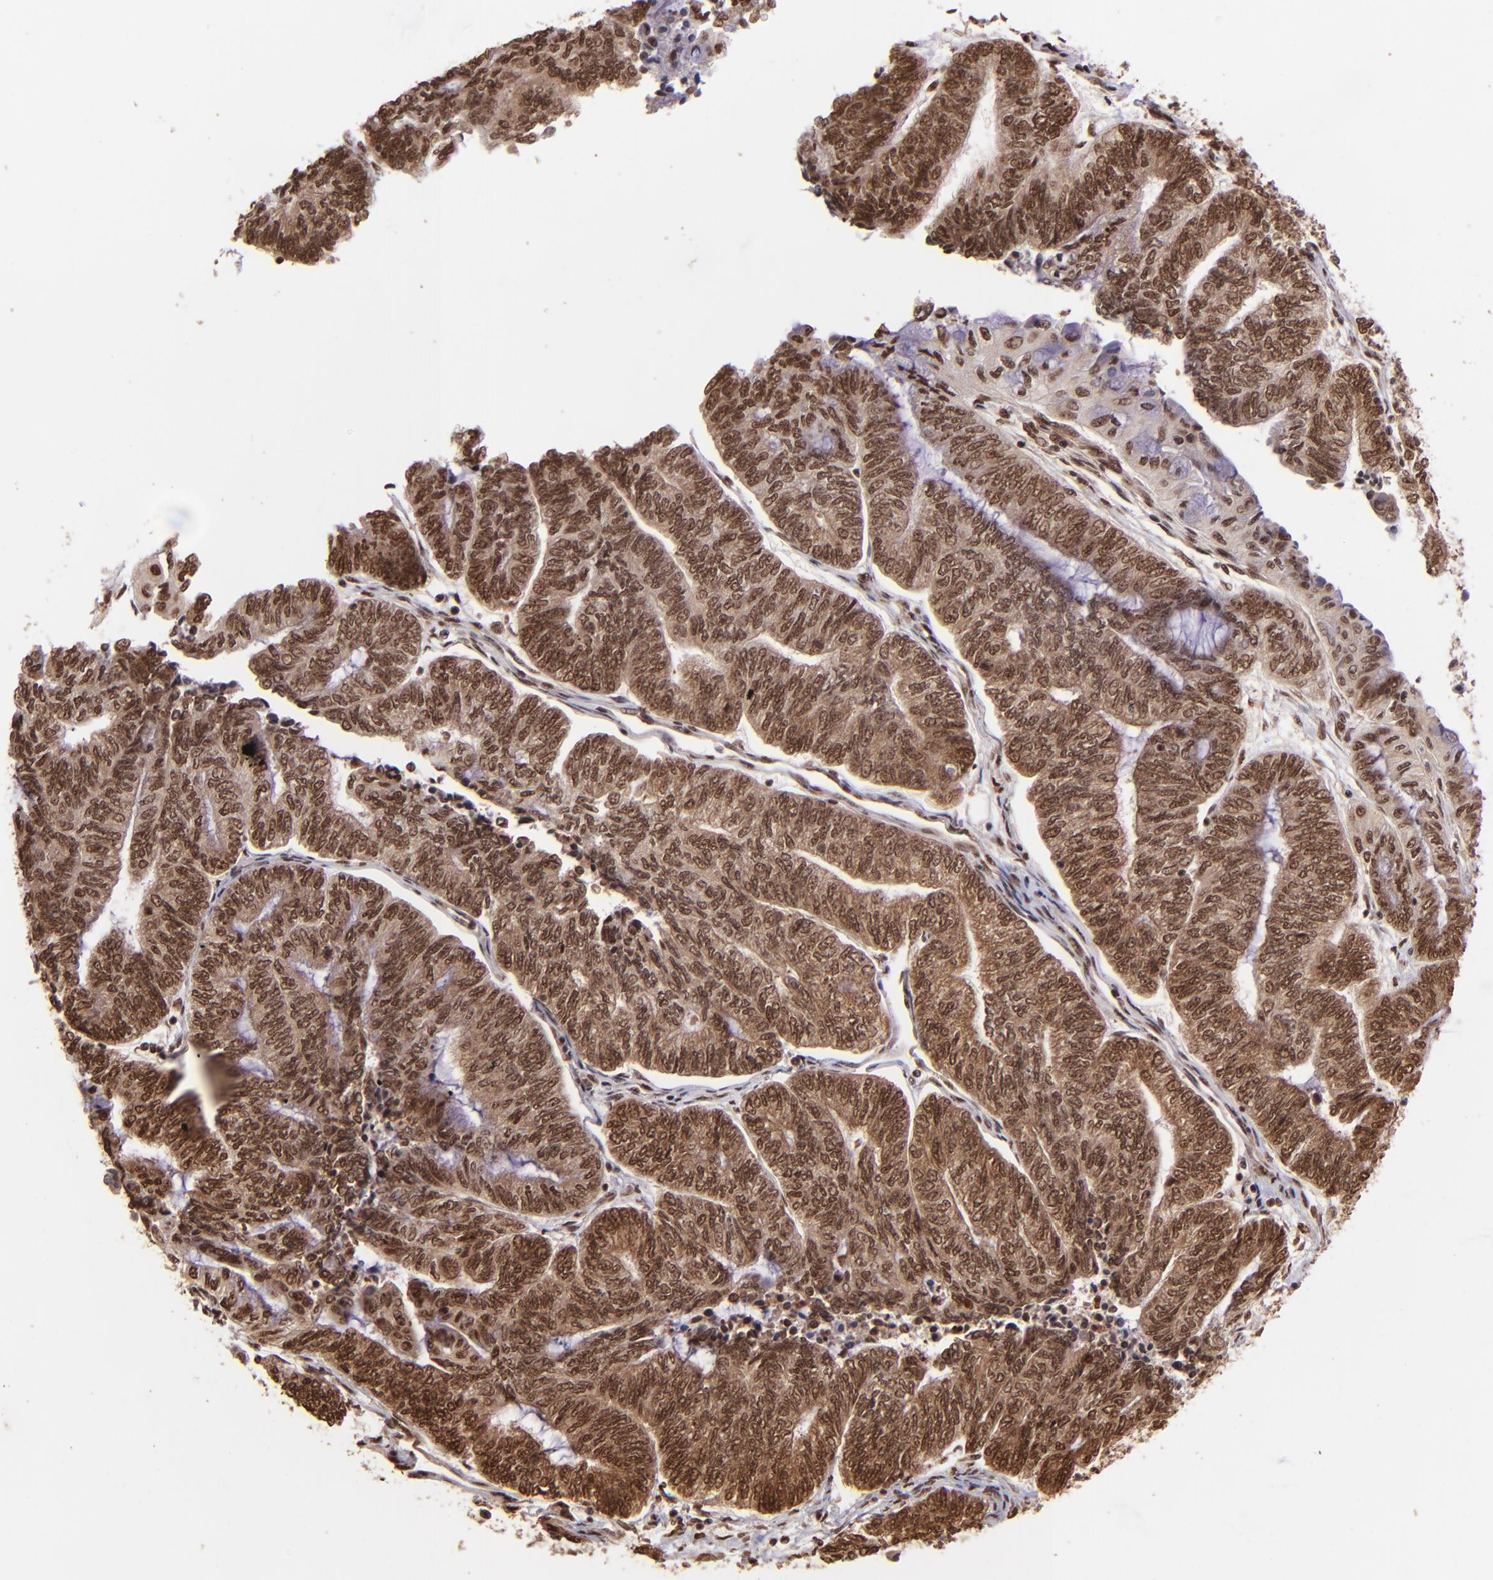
{"staining": {"intensity": "strong", "quantity": ">75%", "location": "cytoplasmic/membranous,nuclear"}, "tissue": "endometrial cancer", "cell_type": "Tumor cells", "image_type": "cancer", "snomed": [{"axis": "morphology", "description": "Adenocarcinoma, NOS"}, {"axis": "topography", "description": "Uterus"}, {"axis": "topography", "description": "Endometrium"}], "caption": "Endometrial cancer was stained to show a protein in brown. There is high levels of strong cytoplasmic/membranous and nuclear expression in about >75% of tumor cells.", "gene": "PQBP1", "patient": {"sex": "female", "age": 70}}